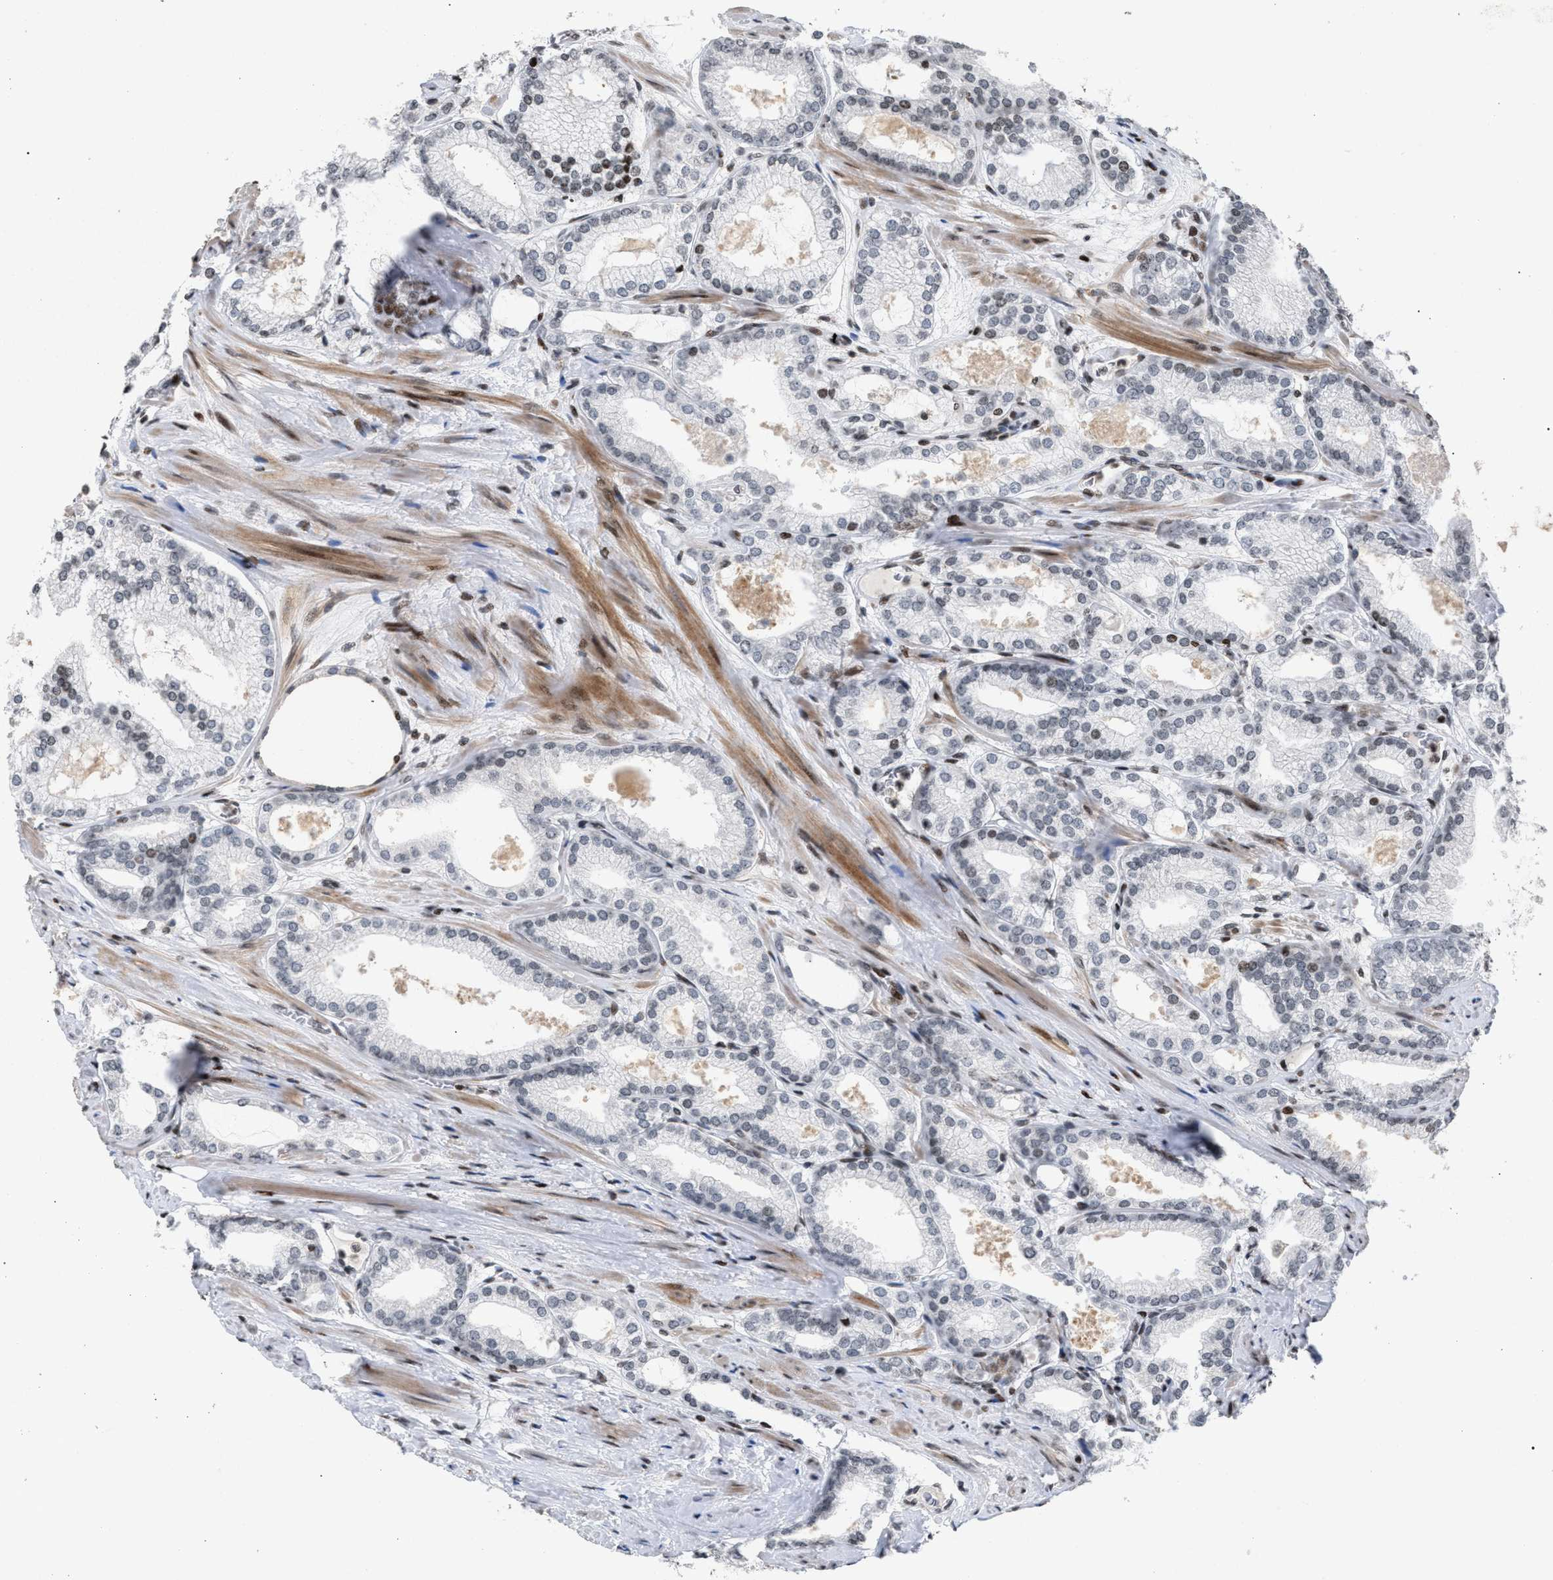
{"staining": {"intensity": "weak", "quantity": "<25%", "location": "nuclear"}, "tissue": "prostate cancer", "cell_type": "Tumor cells", "image_type": "cancer", "snomed": [{"axis": "morphology", "description": "Adenocarcinoma, High grade"}, {"axis": "topography", "description": "Prostate"}], "caption": "A high-resolution photomicrograph shows IHC staining of prostate adenocarcinoma (high-grade), which demonstrates no significant staining in tumor cells.", "gene": "FOXD3", "patient": {"sex": "male", "age": 61}}